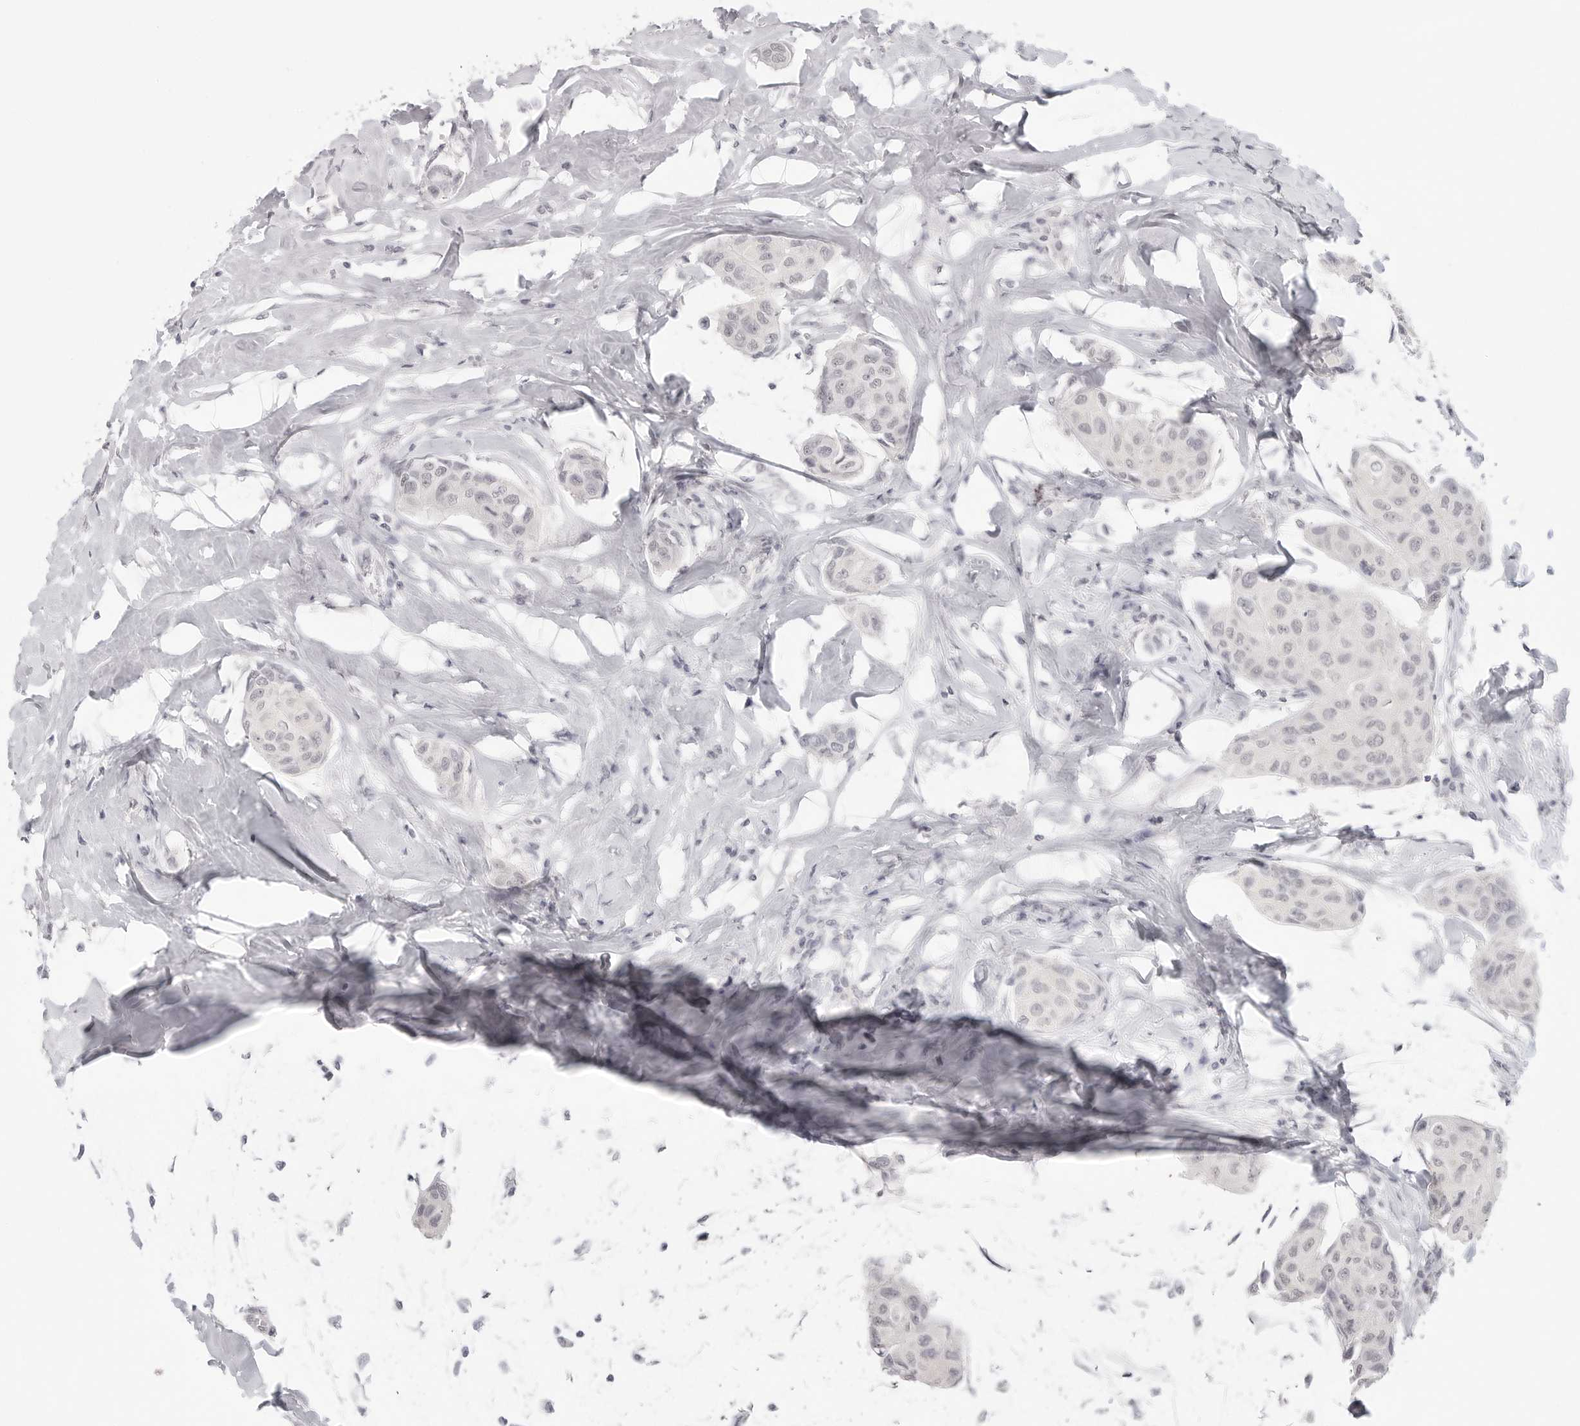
{"staining": {"intensity": "negative", "quantity": "none", "location": "none"}, "tissue": "breast cancer", "cell_type": "Tumor cells", "image_type": "cancer", "snomed": [{"axis": "morphology", "description": "Duct carcinoma"}, {"axis": "topography", "description": "Breast"}], "caption": "Tumor cells show no significant protein staining in breast cancer (intraductal carcinoma).", "gene": "KLK11", "patient": {"sex": "female", "age": 80}}